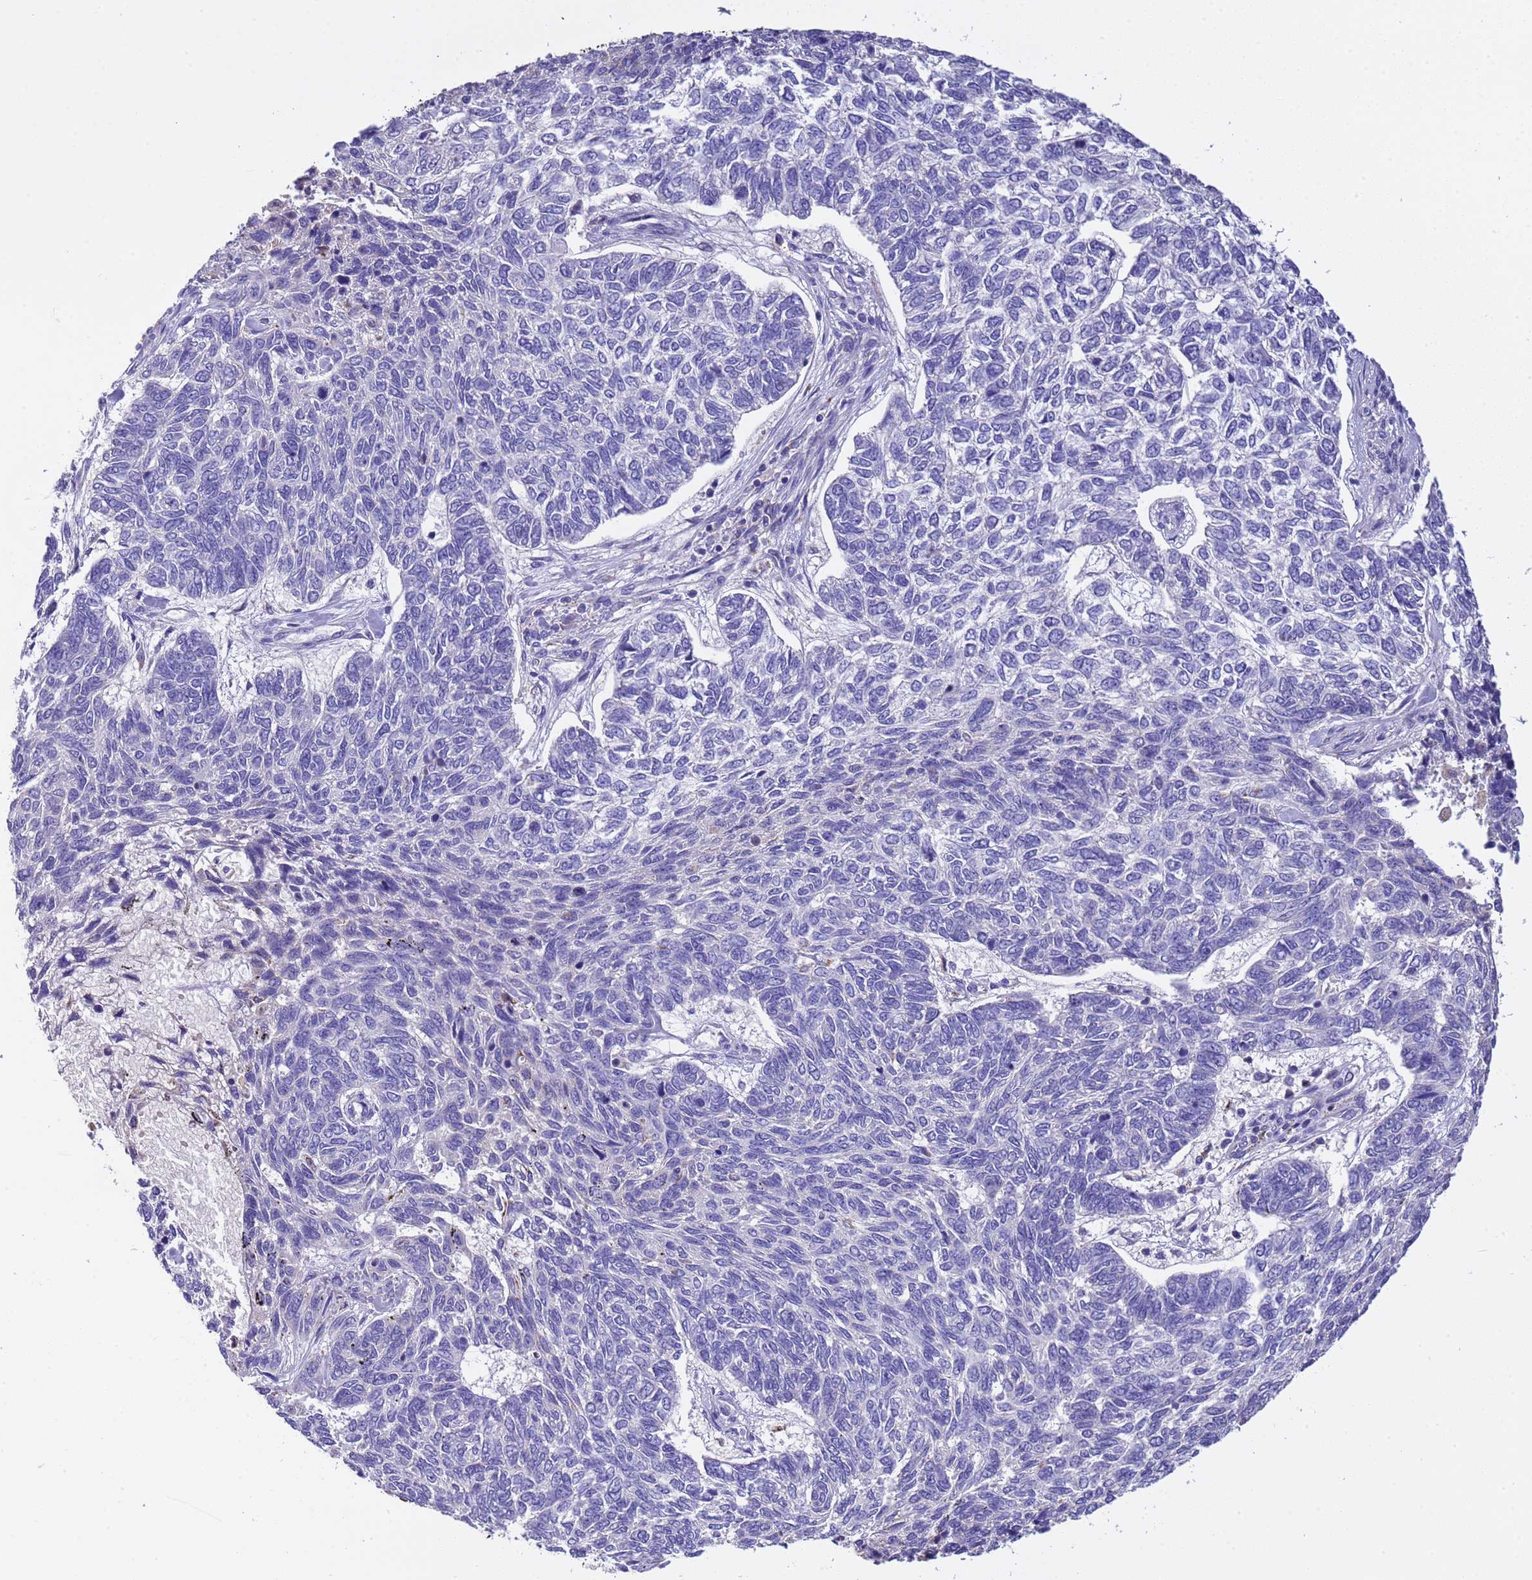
{"staining": {"intensity": "negative", "quantity": "none", "location": "none"}, "tissue": "skin cancer", "cell_type": "Tumor cells", "image_type": "cancer", "snomed": [{"axis": "morphology", "description": "Basal cell carcinoma"}, {"axis": "topography", "description": "Skin"}], "caption": "Tumor cells show no significant expression in skin basal cell carcinoma.", "gene": "SLC24A3", "patient": {"sex": "female", "age": 65}}